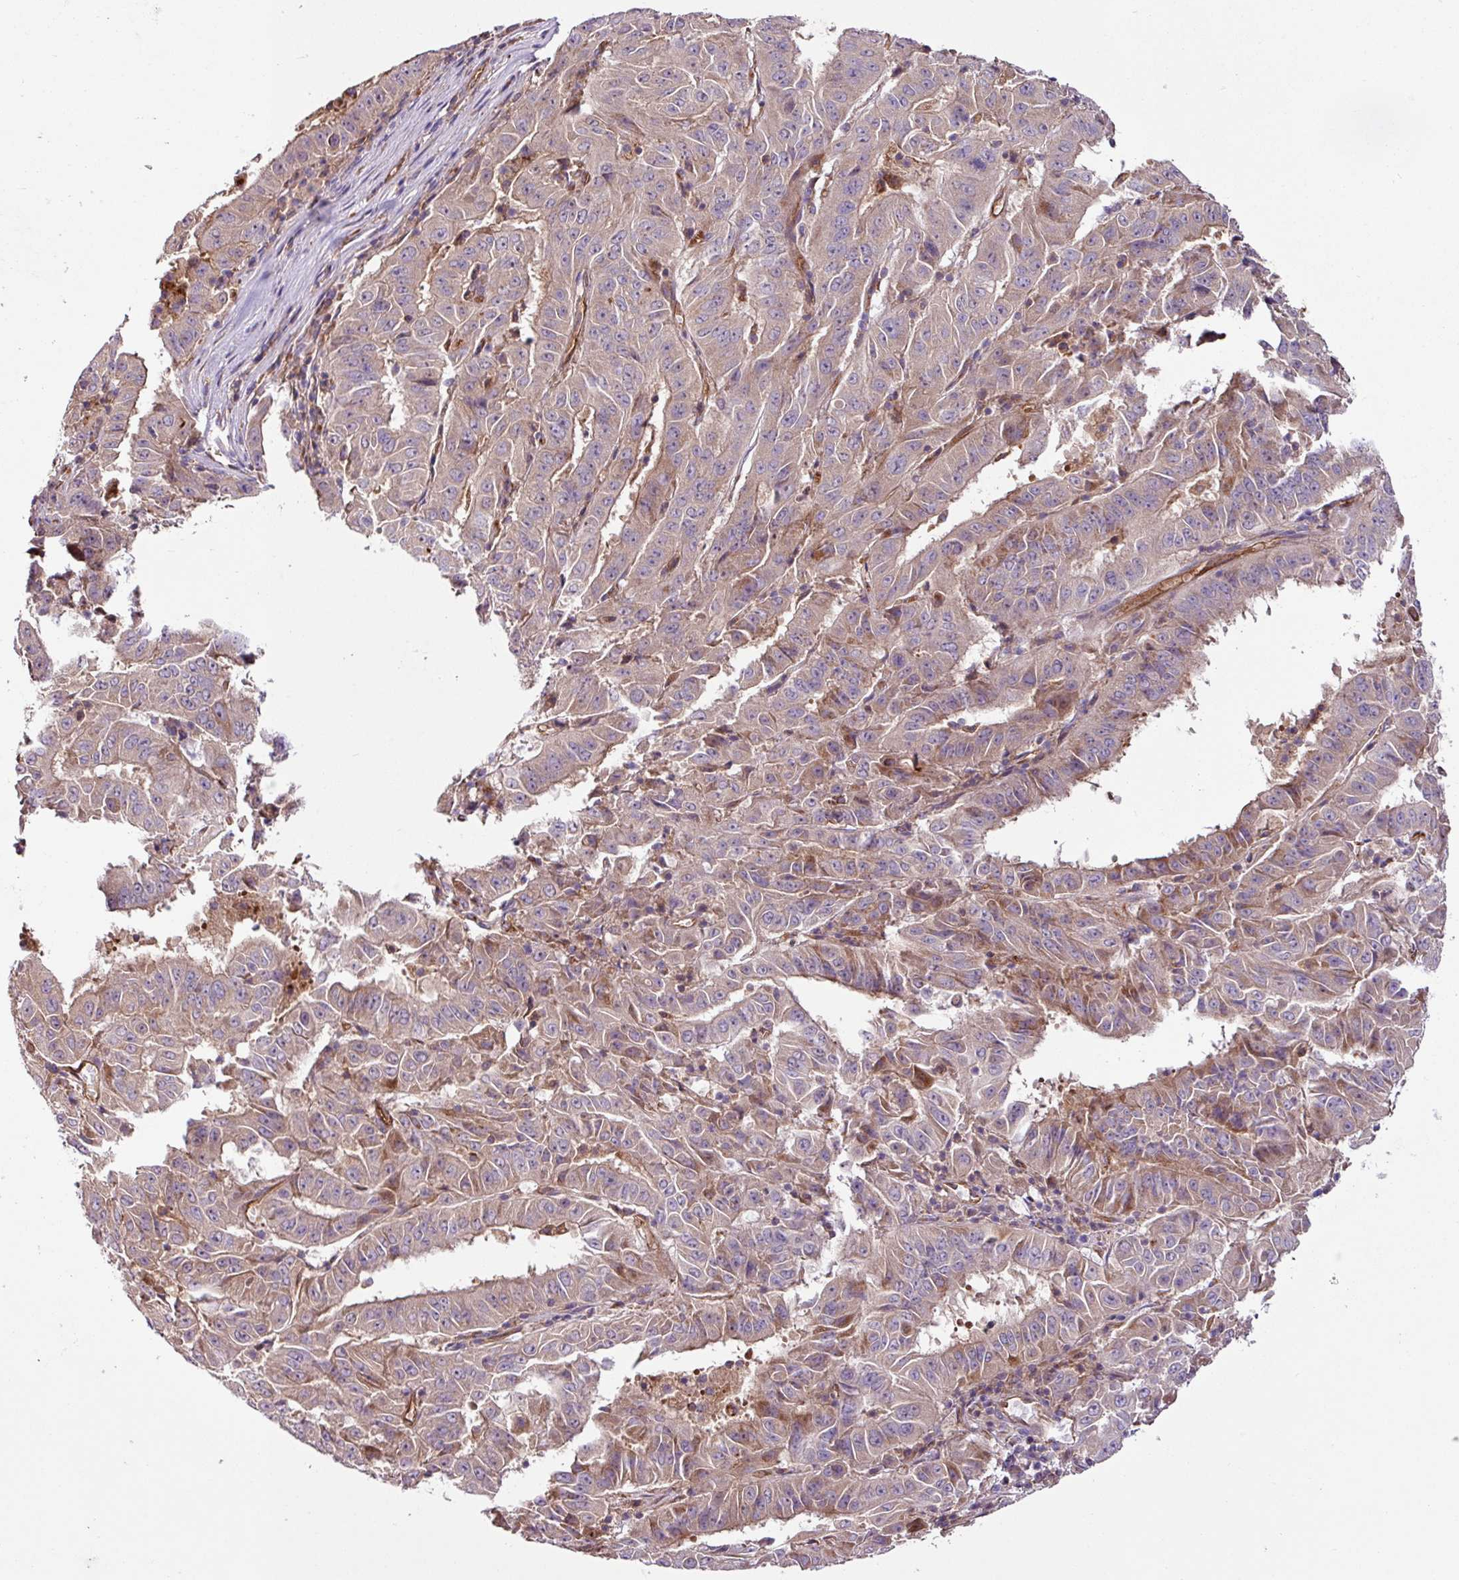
{"staining": {"intensity": "weak", "quantity": "<25%", "location": "cytoplasmic/membranous"}, "tissue": "pancreatic cancer", "cell_type": "Tumor cells", "image_type": "cancer", "snomed": [{"axis": "morphology", "description": "Adenocarcinoma, NOS"}, {"axis": "topography", "description": "Pancreas"}], "caption": "This micrograph is of pancreatic adenocarcinoma stained with immunohistochemistry to label a protein in brown with the nuclei are counter-stained blue. There is no expression in tumor cells. (Immunohistochemistry, brightfield microscopy, high magnification).", "gene": "ZNF106", "patient": {"sex": "male", "age": 63}}